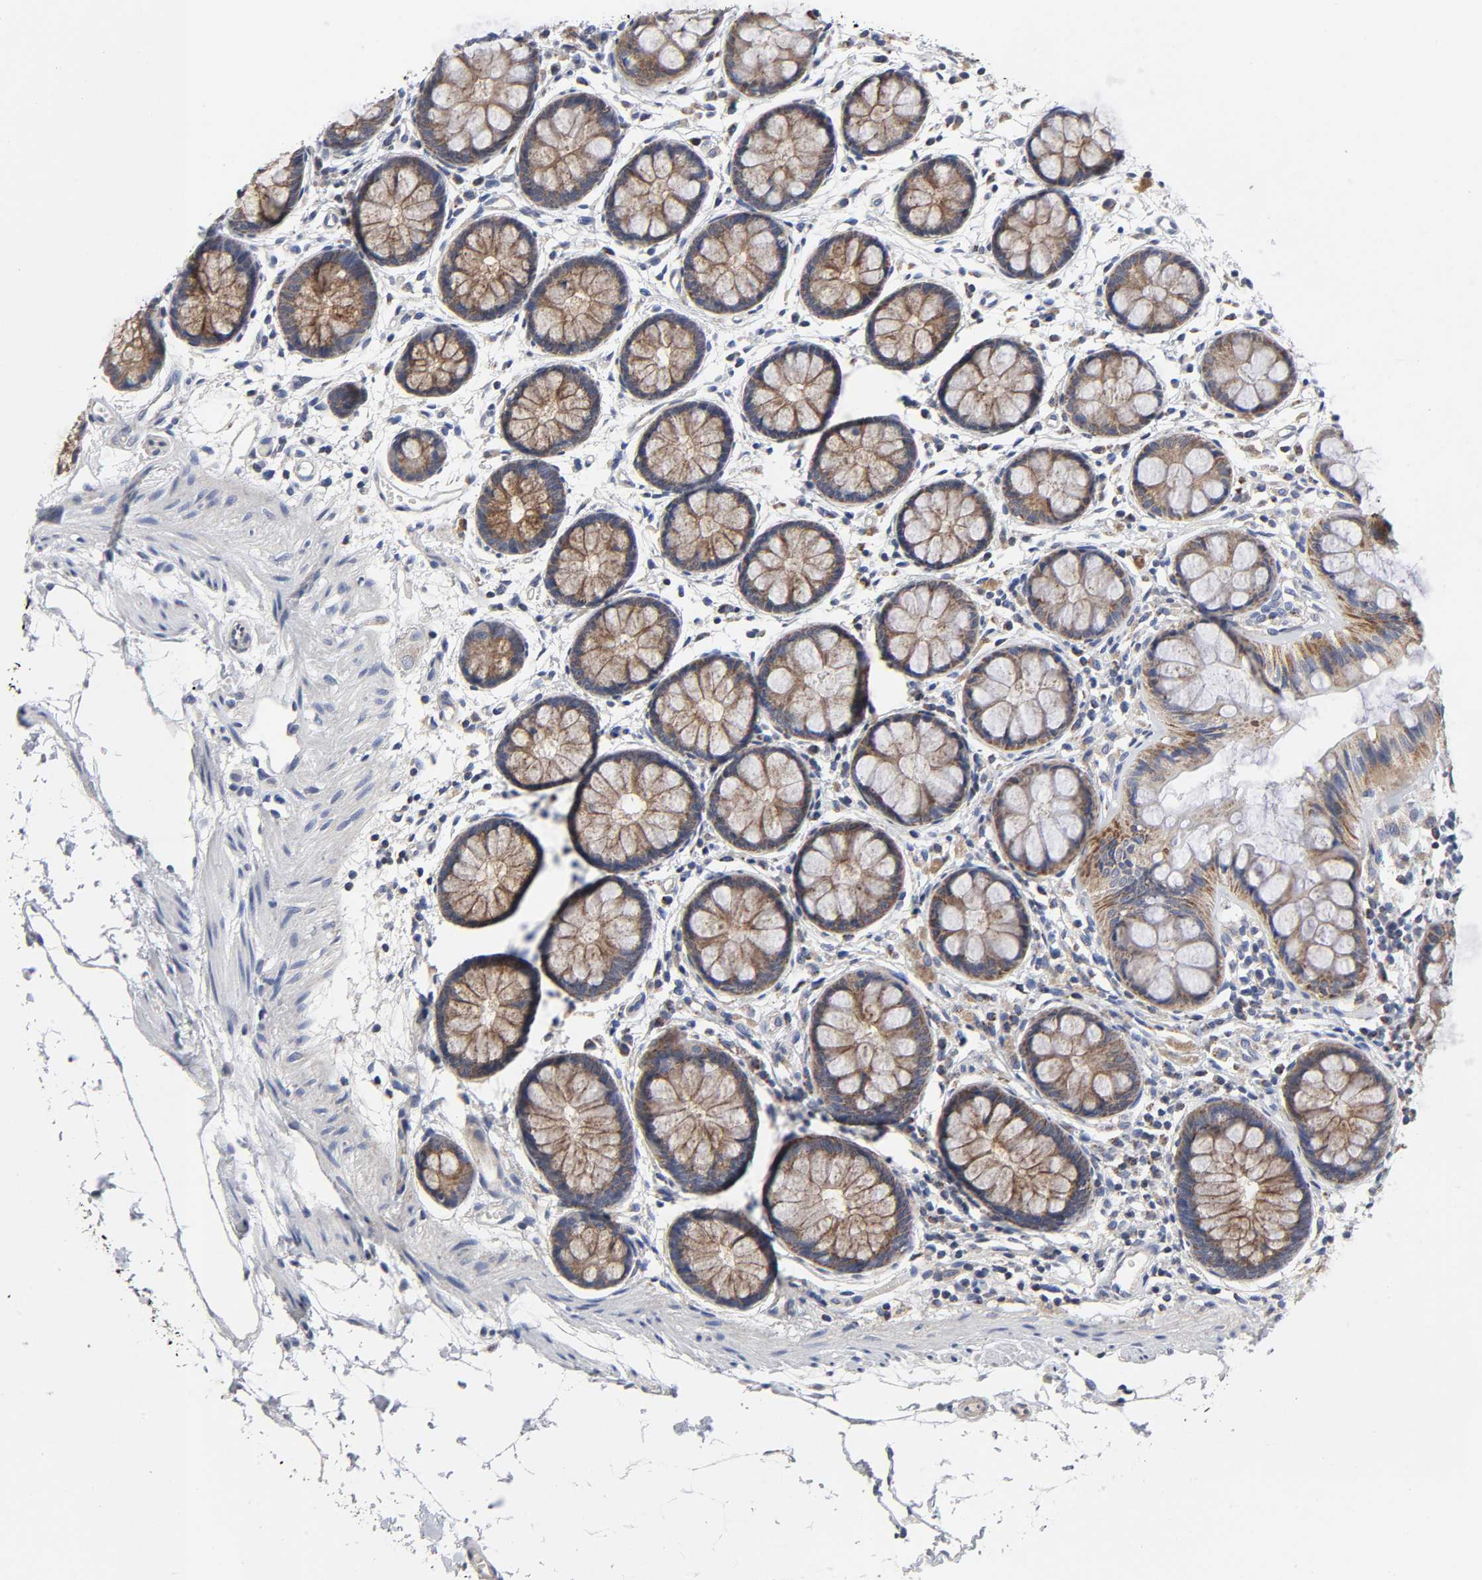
{"staining": {"intensity": "moderate", "quantity": ">75%", "location": "cytoplasmic/membranous"}, "tissue": "rectum", "cell_type": "Glandular cells", "image_type": "normal", "snomed": [{"axis": "morphology", "description": "Normal tissue, NOS"}, {"axis": "topography", "description": "Rectum"}], "caption": "Brown immunohistochemical staining in unremarkable human rectum displays moderate cytoplasmic/membranous staining in about >75% of glandular cells. Using DAB (brown) and hematoxylin (blue) stains, captured at high magnification using brightfield microscopy.", "gene": "AOPEP", "patient": {"sex": "female", "age": 66}}